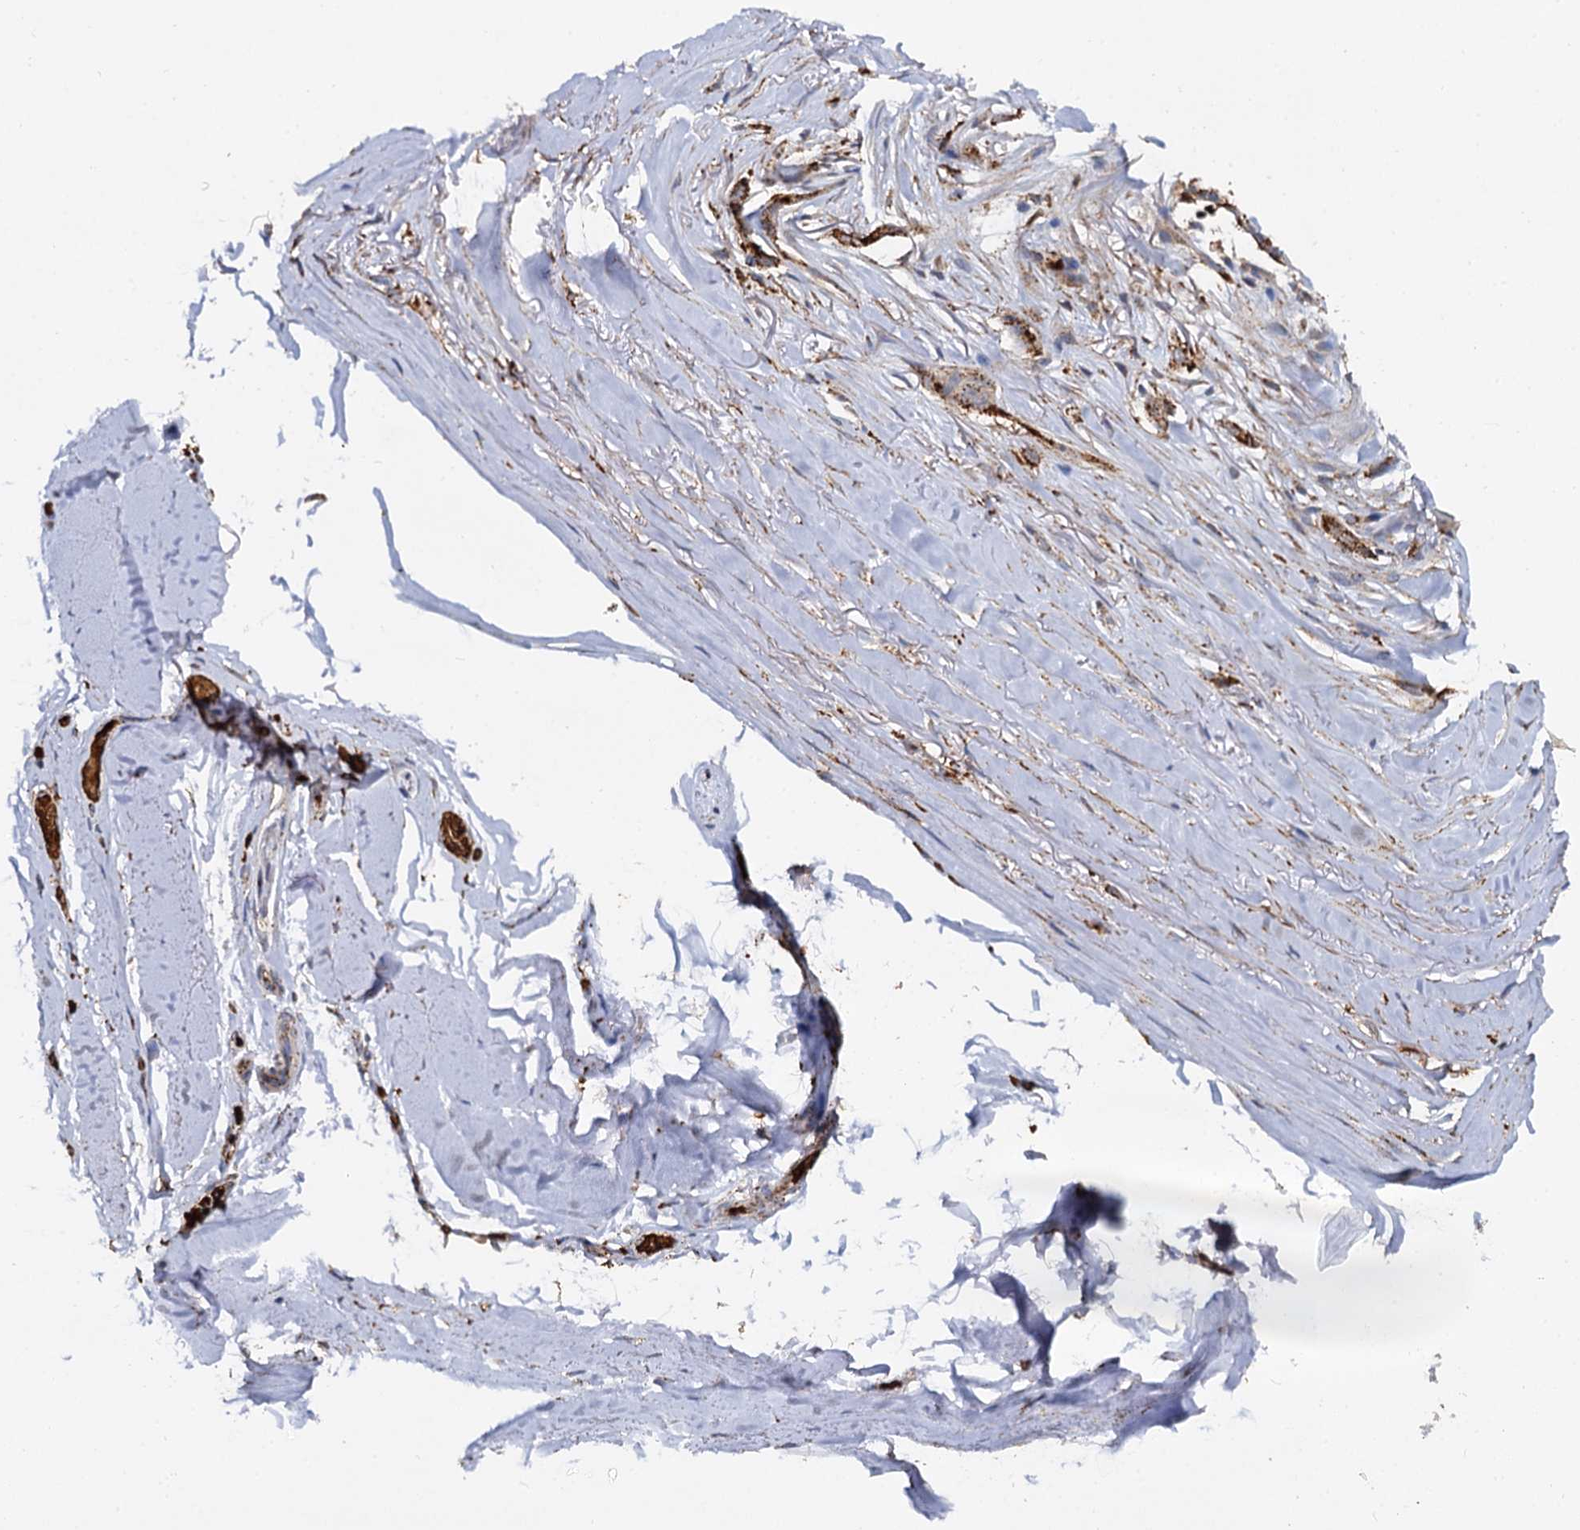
{"staining": {"intensity": "moderate", "quantity": ">75%", "location": "cytoplasmic/membranous"}, "tissue": "adipose tissue", "cell_type": "Adipocytes", "image_type": "normal", "snomed": [{"axis": "morphology", "description": "Normal tissue, NOS"}, {"axis": "morphology", "description": "Basal cell carcinoma"}, {"axis": "topography", "description": "Skin"}], "caption": "An image of human adipose tissue stained for a protein exhibits moderate cytoplasmic/membranous brown staining in adipocytes. Using DAB (3,3'-diaminobenzidine) (brown) and hematoxylin (blue) stains, captured at high magnification using brightfield microscopy.", "gene": "GBA1", "patient": {"sex": "female", "age": 89}}